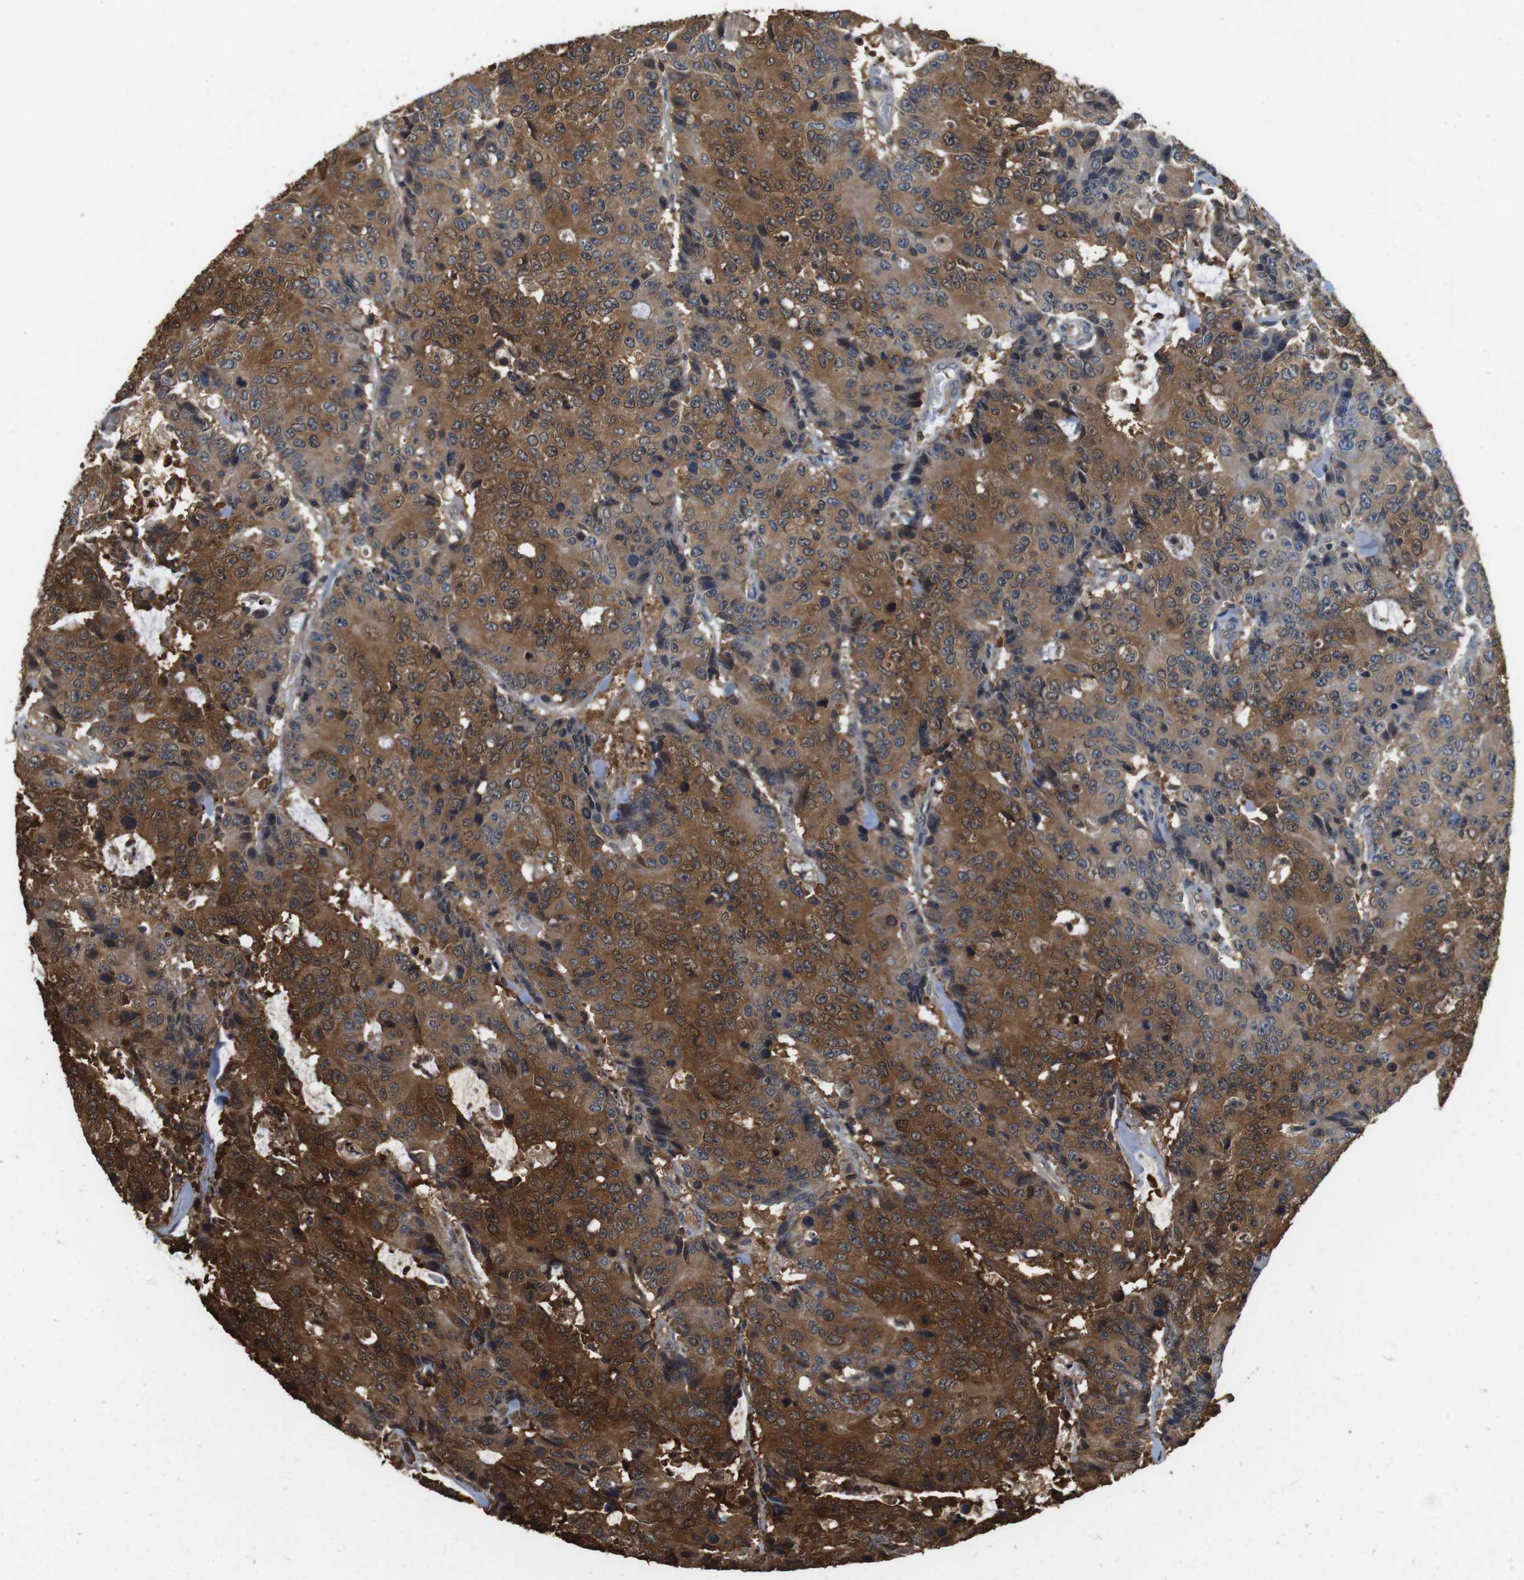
{"staining": {"intensity": "strong", "quantity": ">75%", "location": "cytoplasmic/membranous"}, "tissue": "colorectal cancer", "cell_type": "Tumor cells", "image_type": "cancer", "snomed": [{"axis": "morphology", "description": "Adenocarcinoma, NOS"}, {"axis": "topography", "description": "Colon"}], "caption": "The image reveals staining of colorectal adenocarcinoma, revealing strong cytoplasmic/membranous protein staining (brown color) within tumor cells.", "gene": "LDHA", "patient": {"sex": "female", "age": 86}}